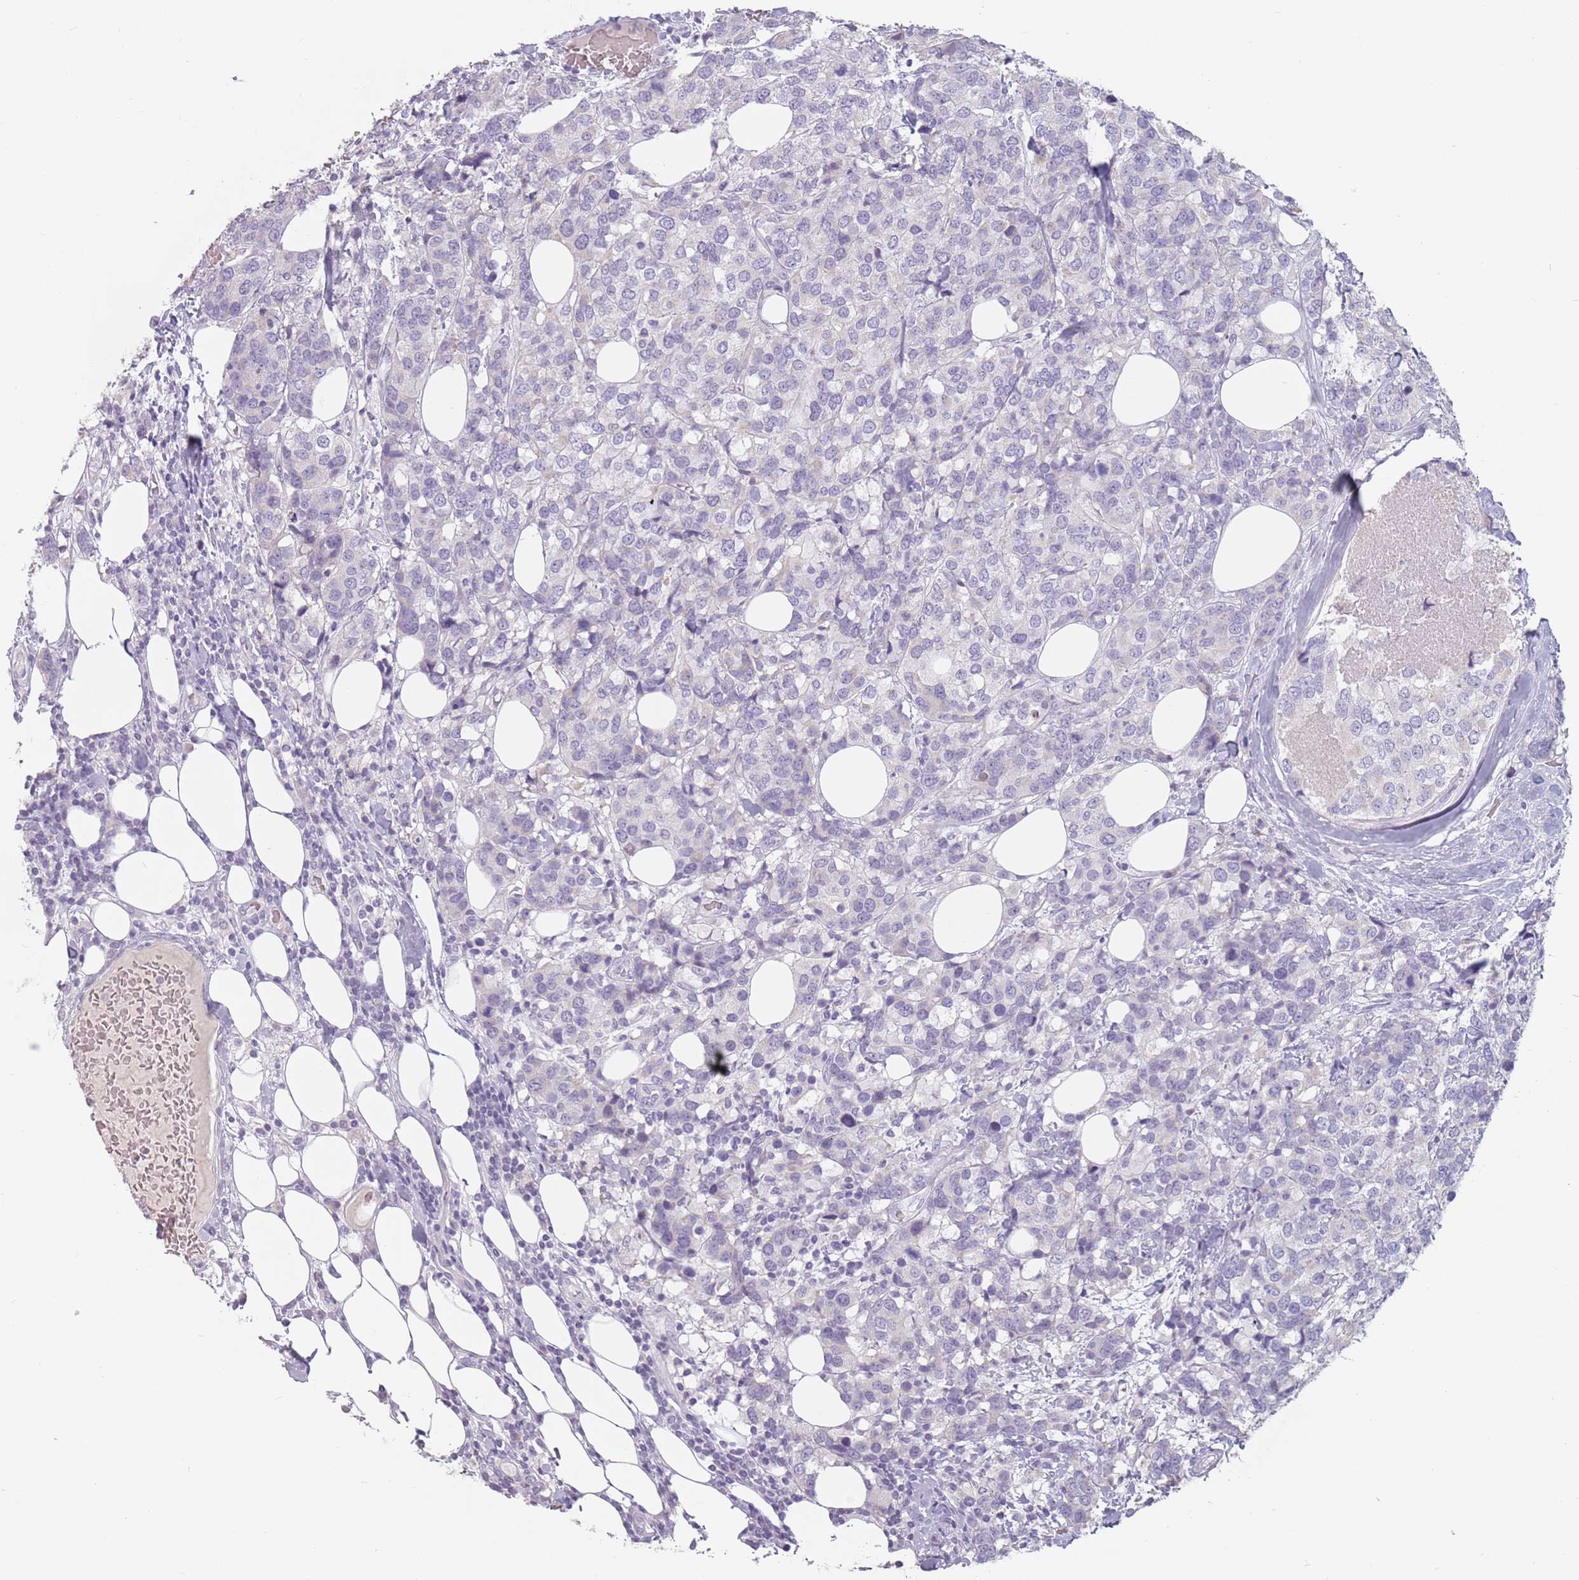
{"staining": {"intensity": "negative", "quantity": "none", "location": "none"}, "tissue": "breast cancer", "cell_type": "Tumor cells", "image_type": "cancer", "snomed": [{"axis": "morphology", "description": "Lobular carcinoma"}, {"axis": "topography", "description": "Breast"}], "caption": "Lobular carcinoma (breast) was stained to show a protein in brown. There is no significant staining in tumor cells.", "gene": "CEP19", "patient": {"sex": "female", "age": 59}}